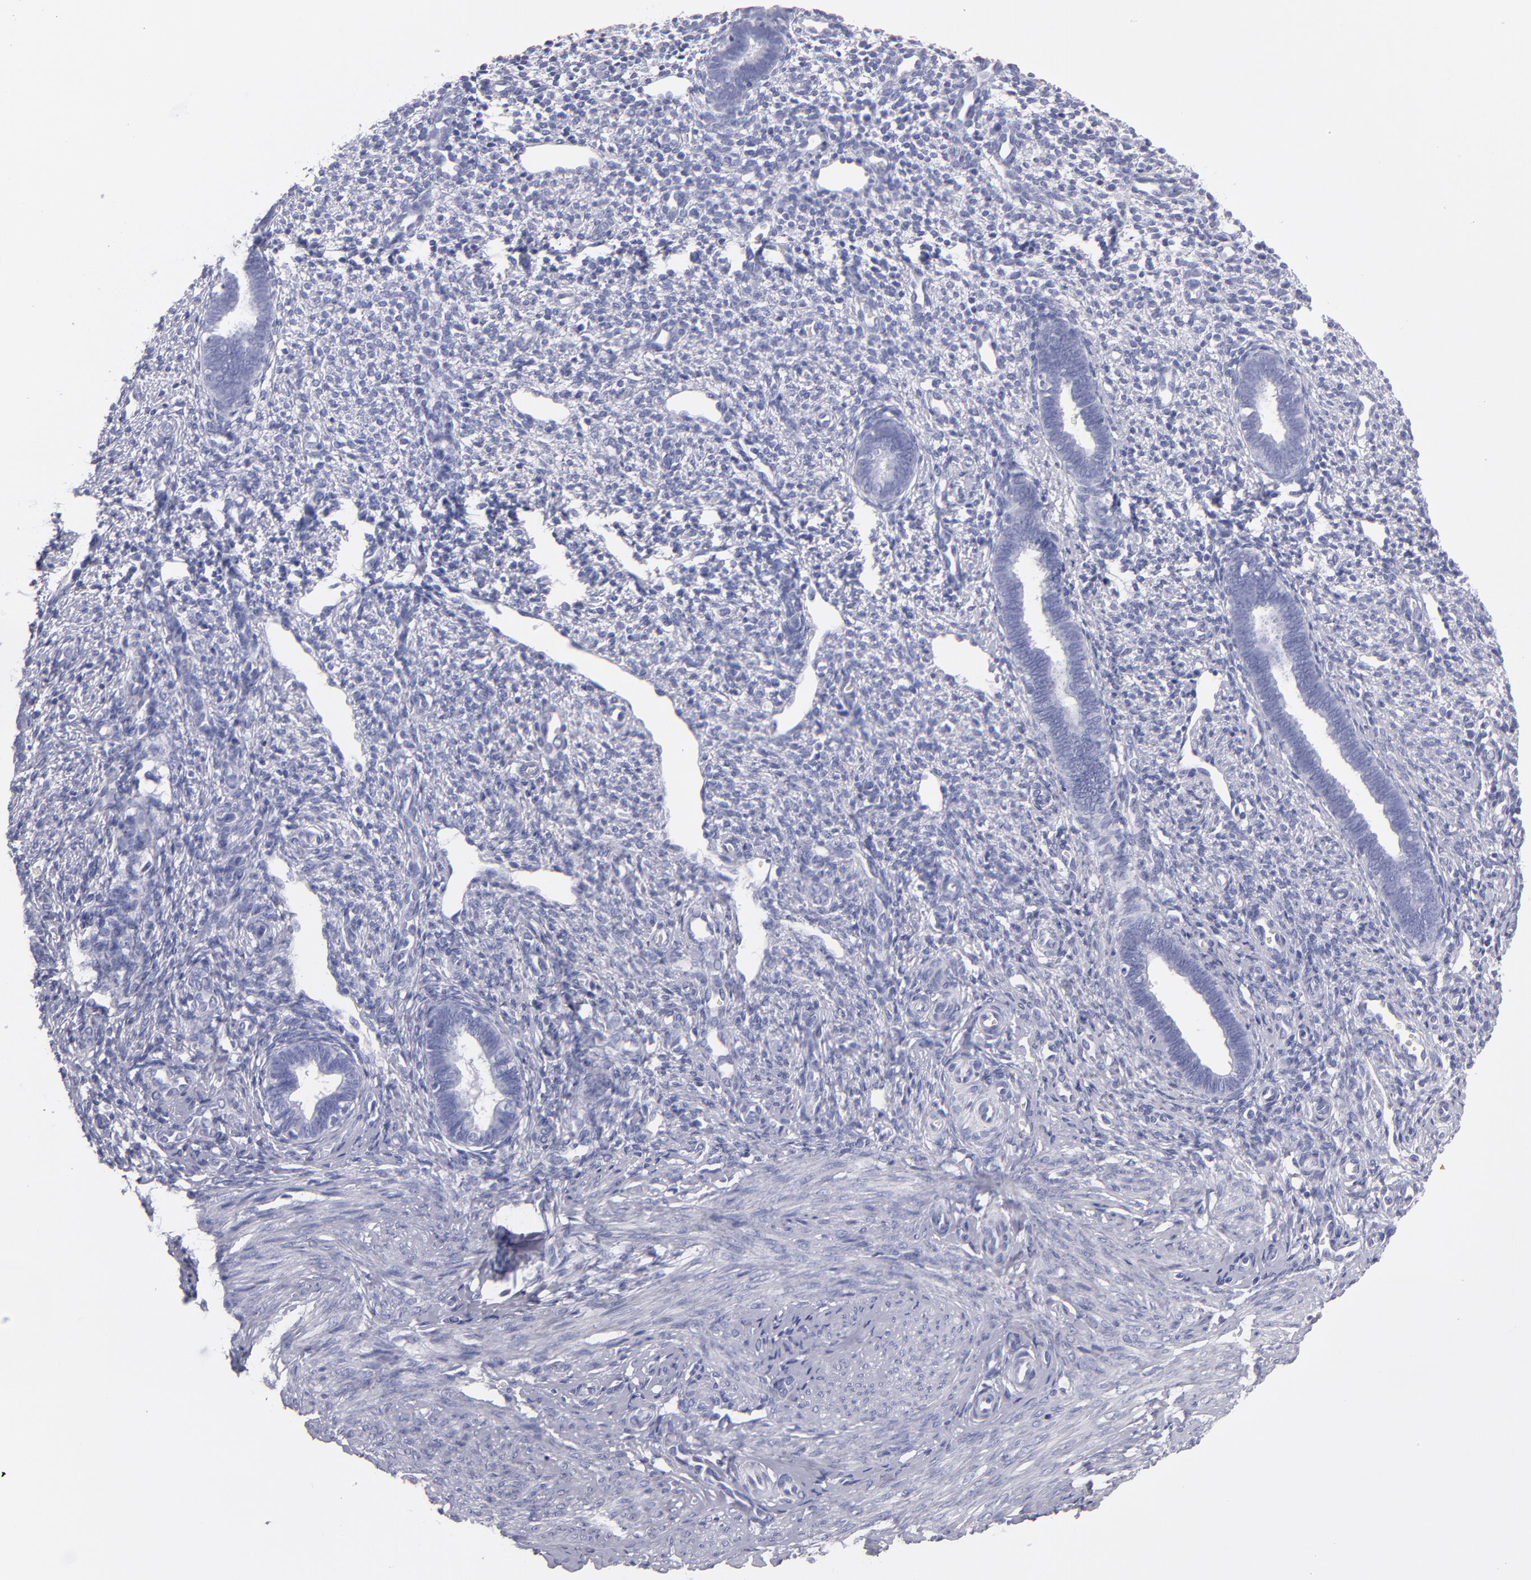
{"staining": {"intensity": "negative", "quantity": "none", "location": "none"}, "tissue": "endometrium", "cell_type": "Cells in endometrial stroma", "image_type": "normal", "snomed": [{"axis": "morphology", "description": "Normal tissue, NOS"}, {"axis": "topography", "description": "Endometrium"}], "caption": "Cells in endometrial stroma show no significant protein expression in unremarkable endometrium.", "gene": "MB", "patient": {"sex": "female", "age": 27}}